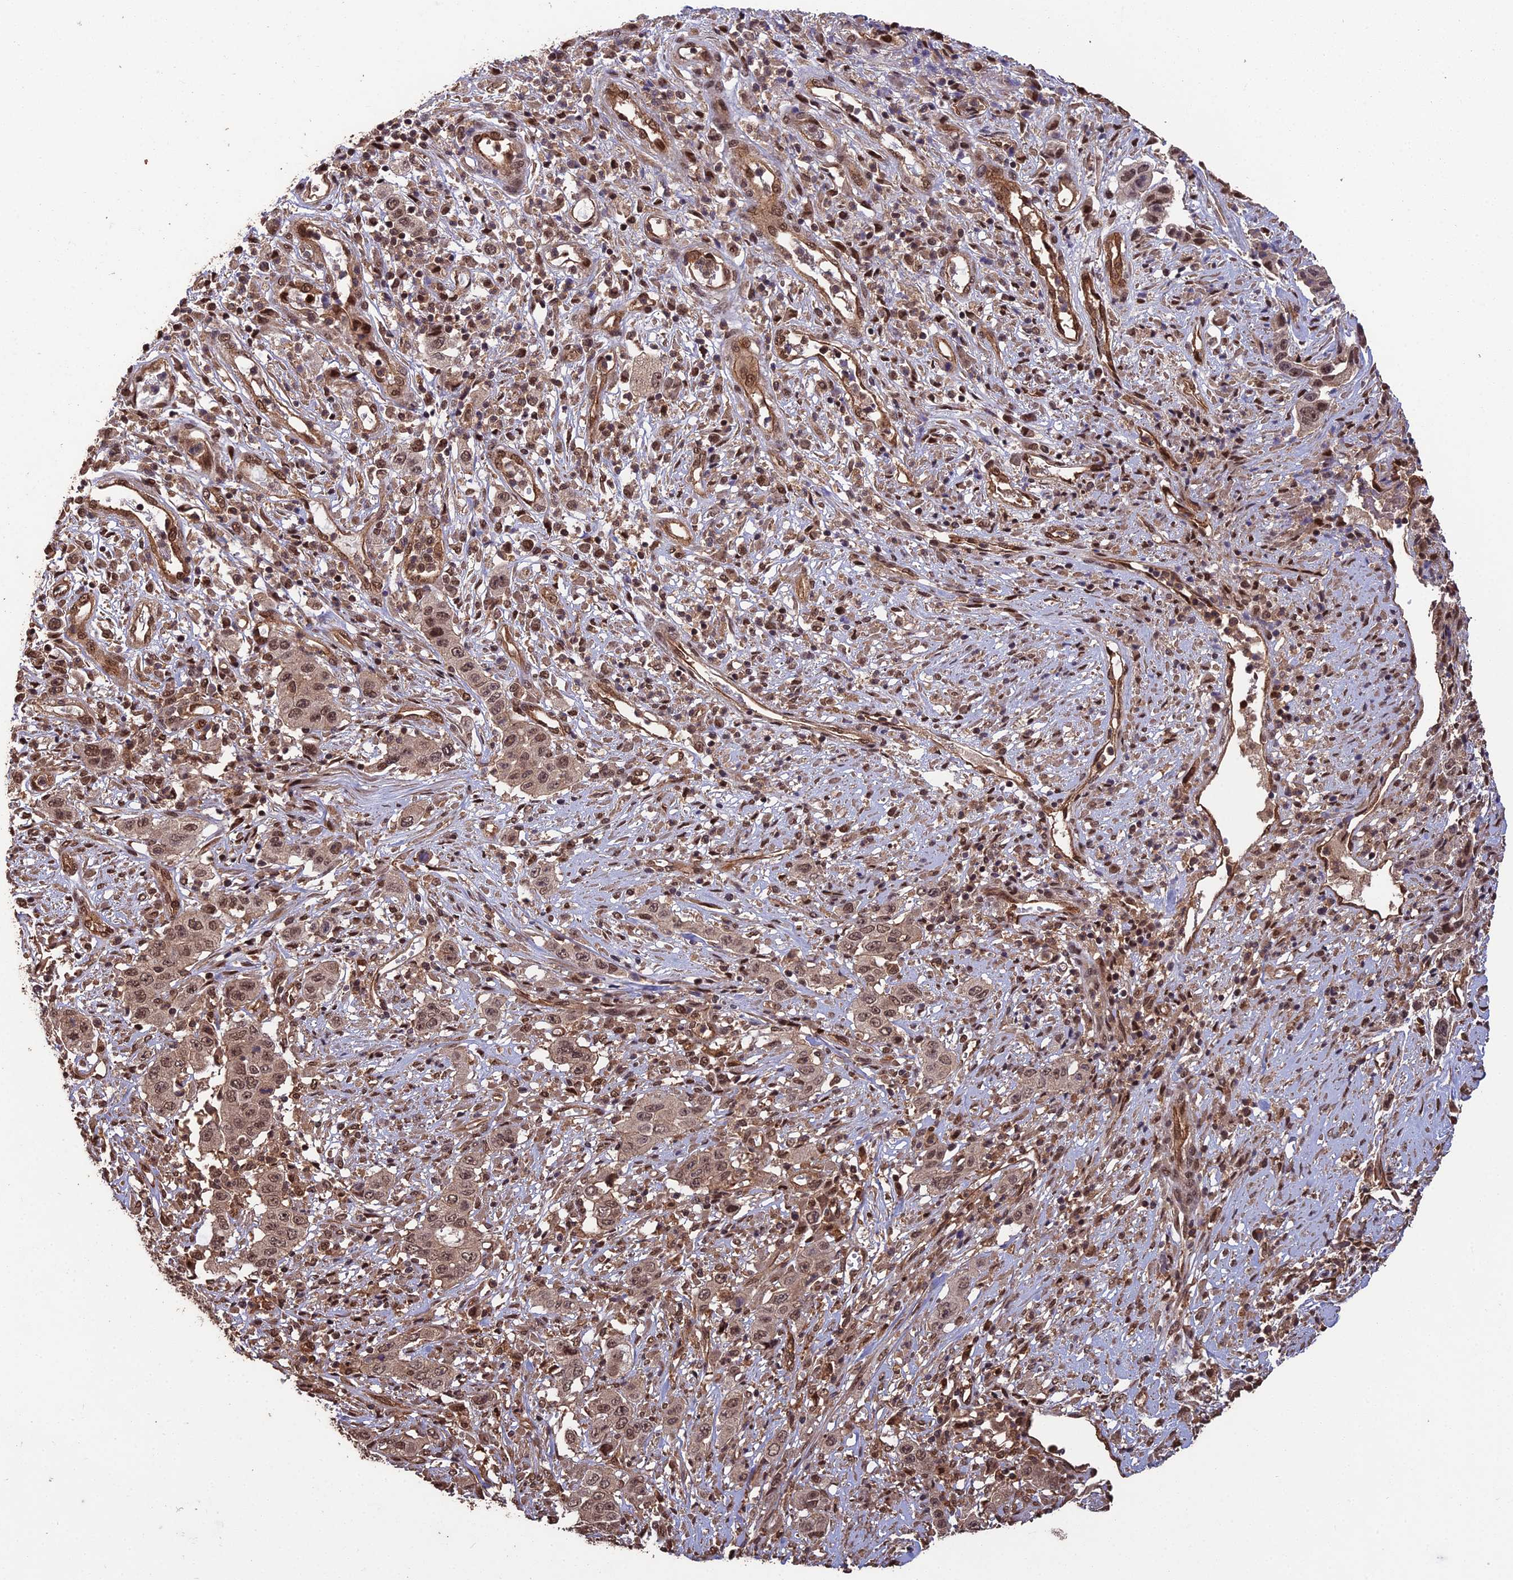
{"staining": {"intensity": "moderate", "quantity": ">75%", "location": "cytoplasmic/membranous,nuclear"}, "tissue": "stomach cancer", "cell_type": "Tumor cells", "image_type": "cancer", "snomed": [{"axis": "morphology", "description": "Adenocarcinoma, NOS"}, {"axis": "topography", "description": "Stomach, upper"}], "caption": "About >75% of tumor cells in stomach adenocarcinoma exhibit moderate cytoplasmic/membranous and nuclear protein expression as visualized by brown immunohistochemical staining.", "gene": "RALGAPA2", "patient": {"sex": "male", "age": 62}}